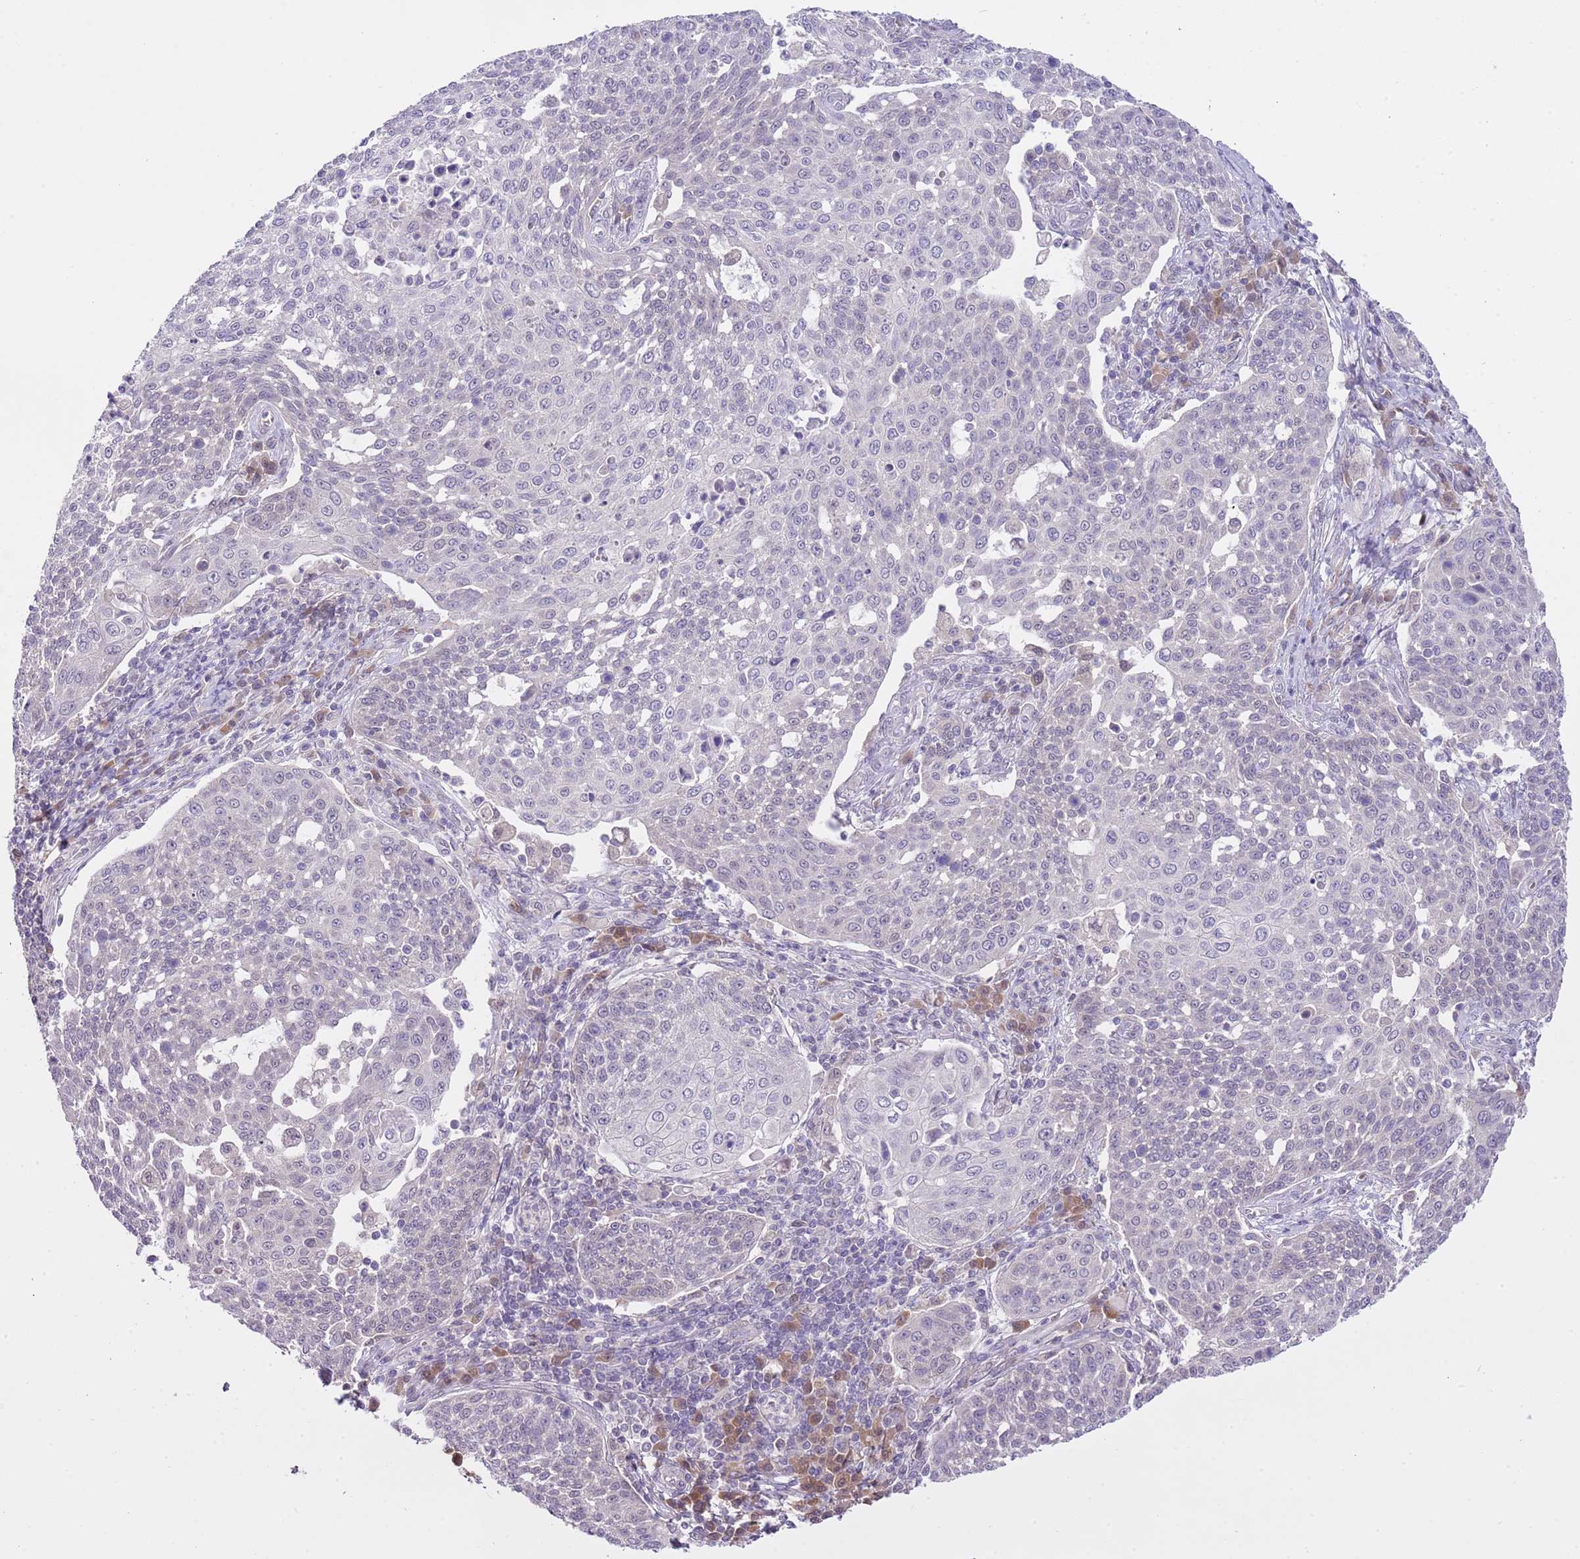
{"staining": {"intensity": "negative", "quantity": "none", "location": "none"}, "tissue": "cervical cancer", "cell_type": "Tumor cells", "image_type": "cancer", "snomed": [{"axis": "morphology", "description": "Squamous cell carcinoma, NOS"}, {"axis": "topography", "description": "Cervix"}], "caption": "Immunohistochemistry of cervical cancer (squamous cell carcinoma) reveals no expression in tumor cells. (DAB immunohistochemistry with hematoxylin counter stain).", "gene": "GALK2", "patient": {"sex": "female", "age": 34}}